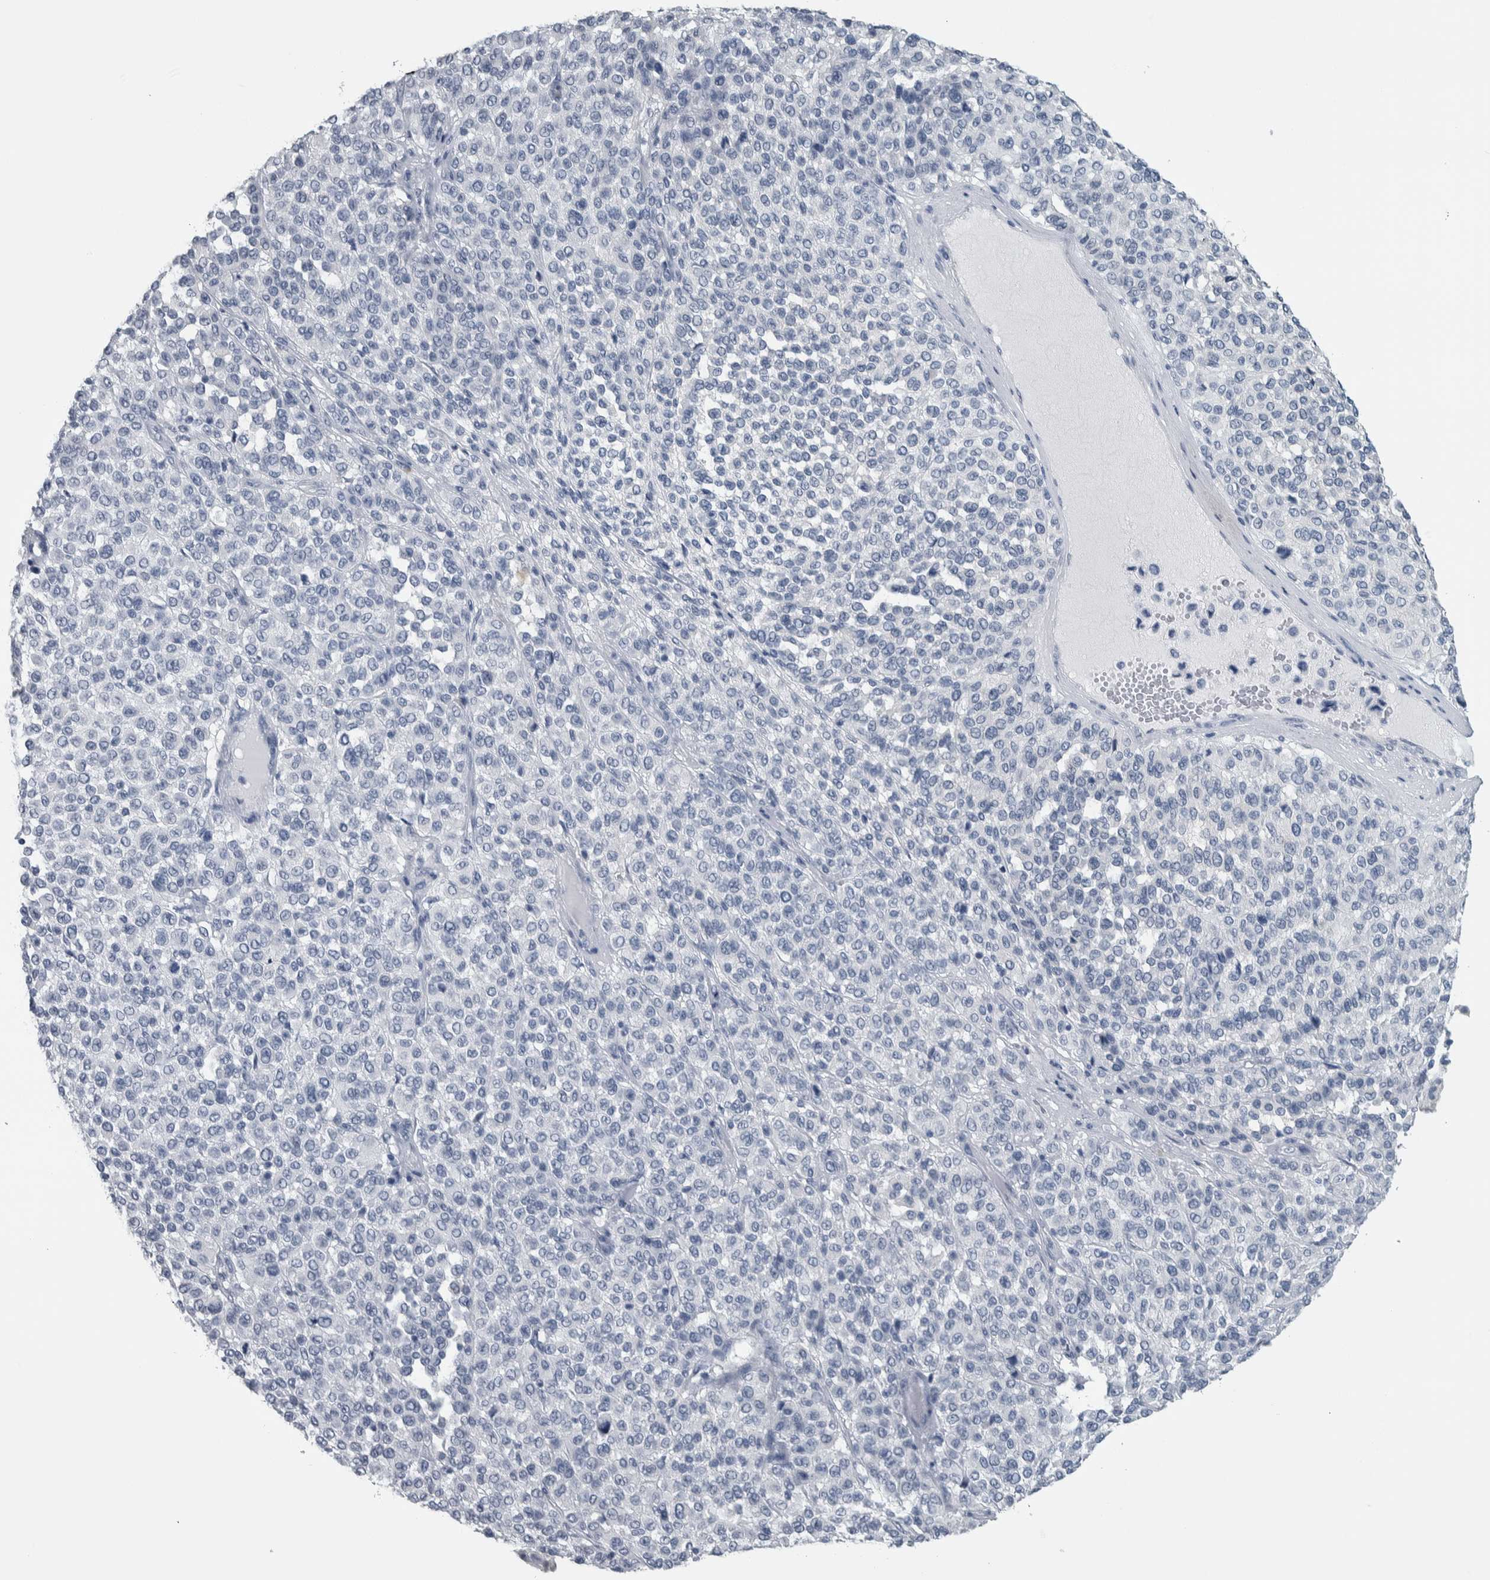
{"staining": {"intensity": "negative", "quantity": "none", "location": "none"}, "tissue": "melanoma", "cell_type": "Tumor cells", "image_type": "cancer", "snomed": [{"axis": "morphology", "description": "Malignant melanoma, Metastatic site"}, {"axis": "topography", "description": "Pancreas"}], "caption": "Melanoma stained for a protein using IHC reveals no staining tumor cells.", "gene": "CDH17", "patient": {"sex": "female", "age": 30}}